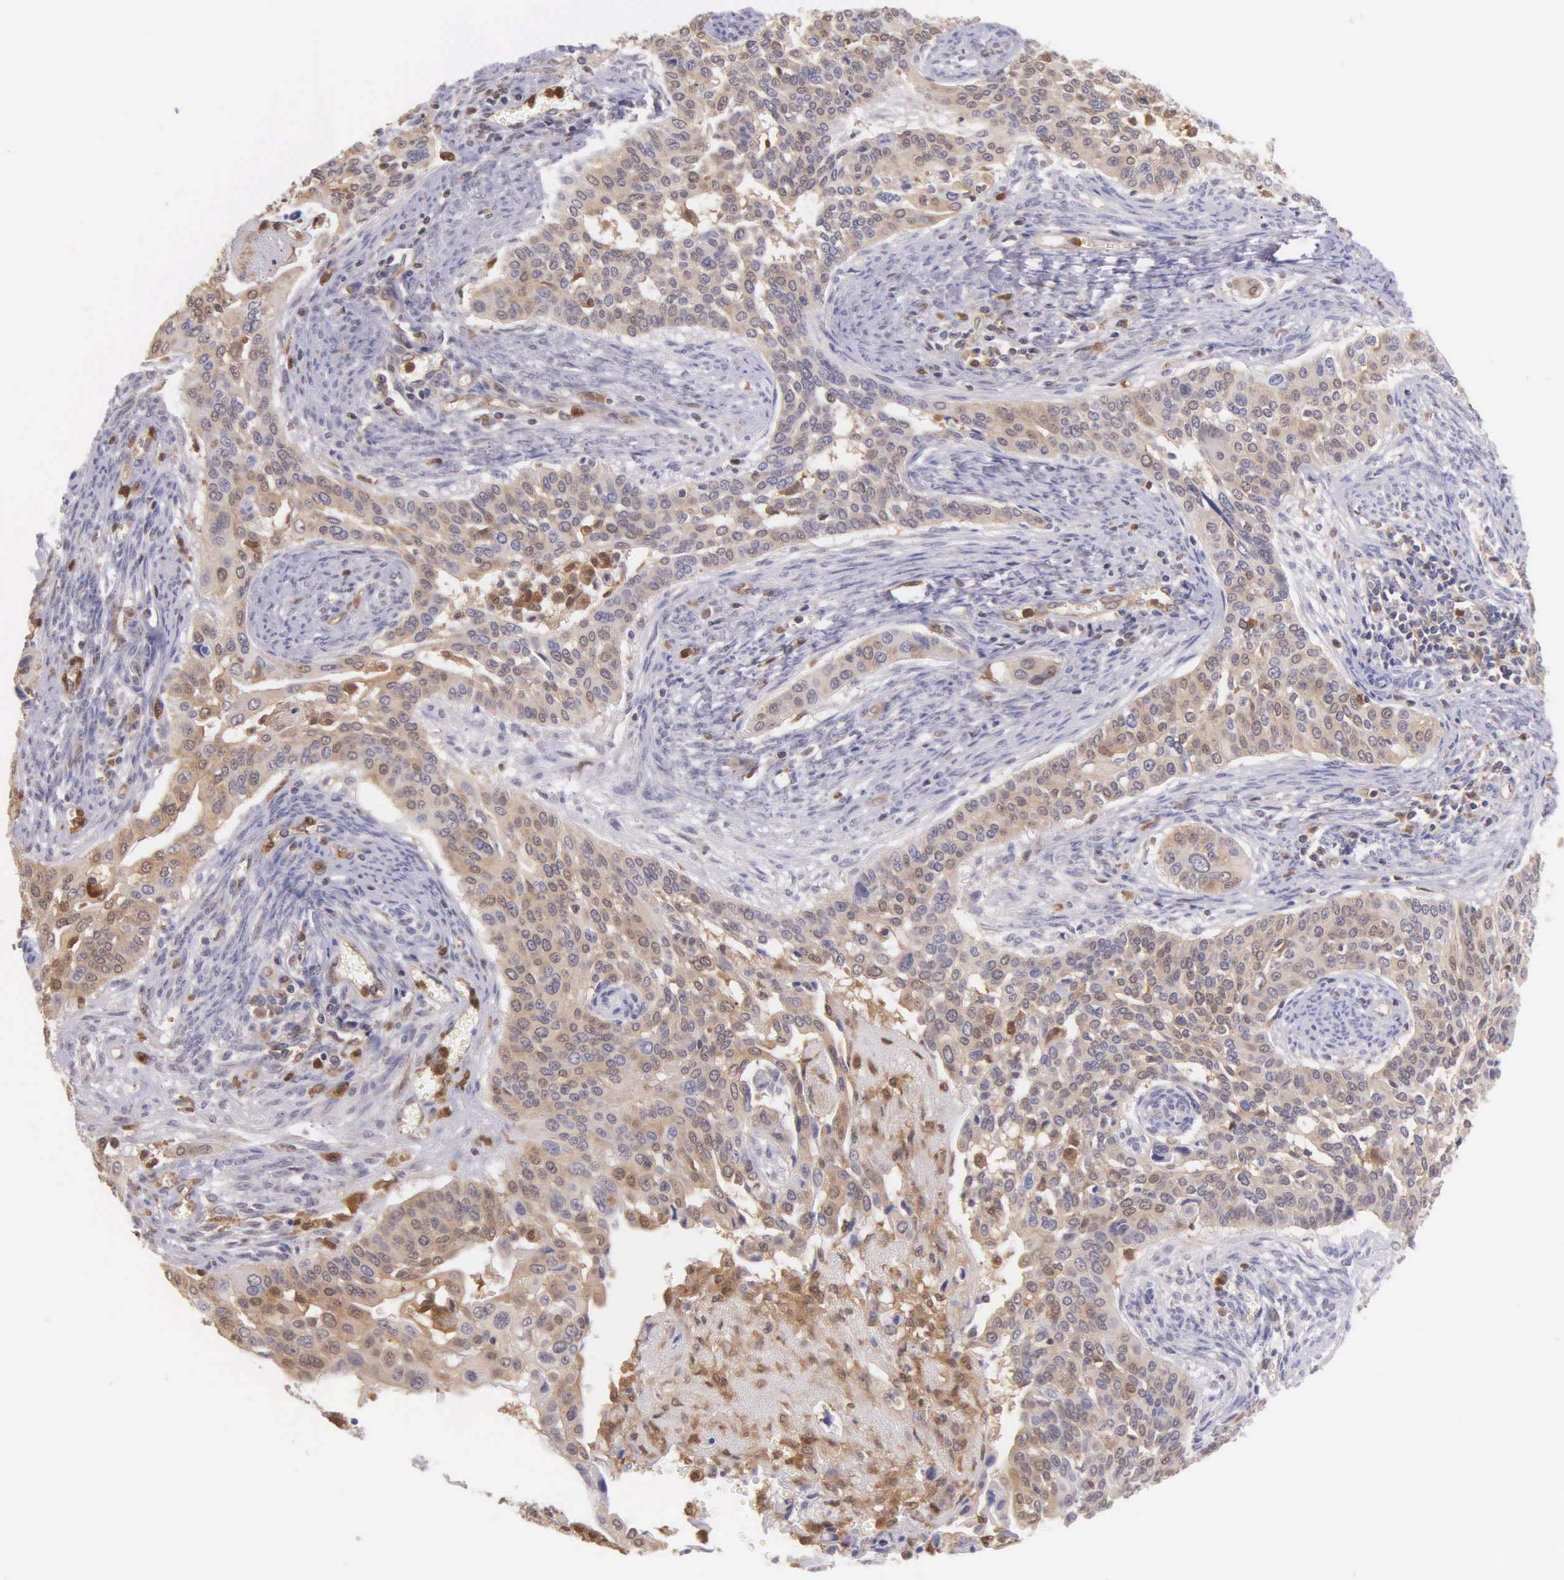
{"staining": {"intensity": "moderate", "quantity": ">75%", "location": "cytoplasmic/membranous"}, "tissue": "cervical cancer", "cell_type": "Tumor cells", "image_type": "cancer", "snomed": [{"axis": "morphology", "description": "Squamous cell carcinoma, NOS"}, {"axis": "topography", "description": "Cervix"}], "caption": "This is an image of immunohistochemistry (IHC) staining of squamous cell carcinoma (cervical), which shows moderate staining in the cytoplasmic/membranous of tumor cells.", "gene": "BID", "patient": {"sex": "female", "age": 34}}